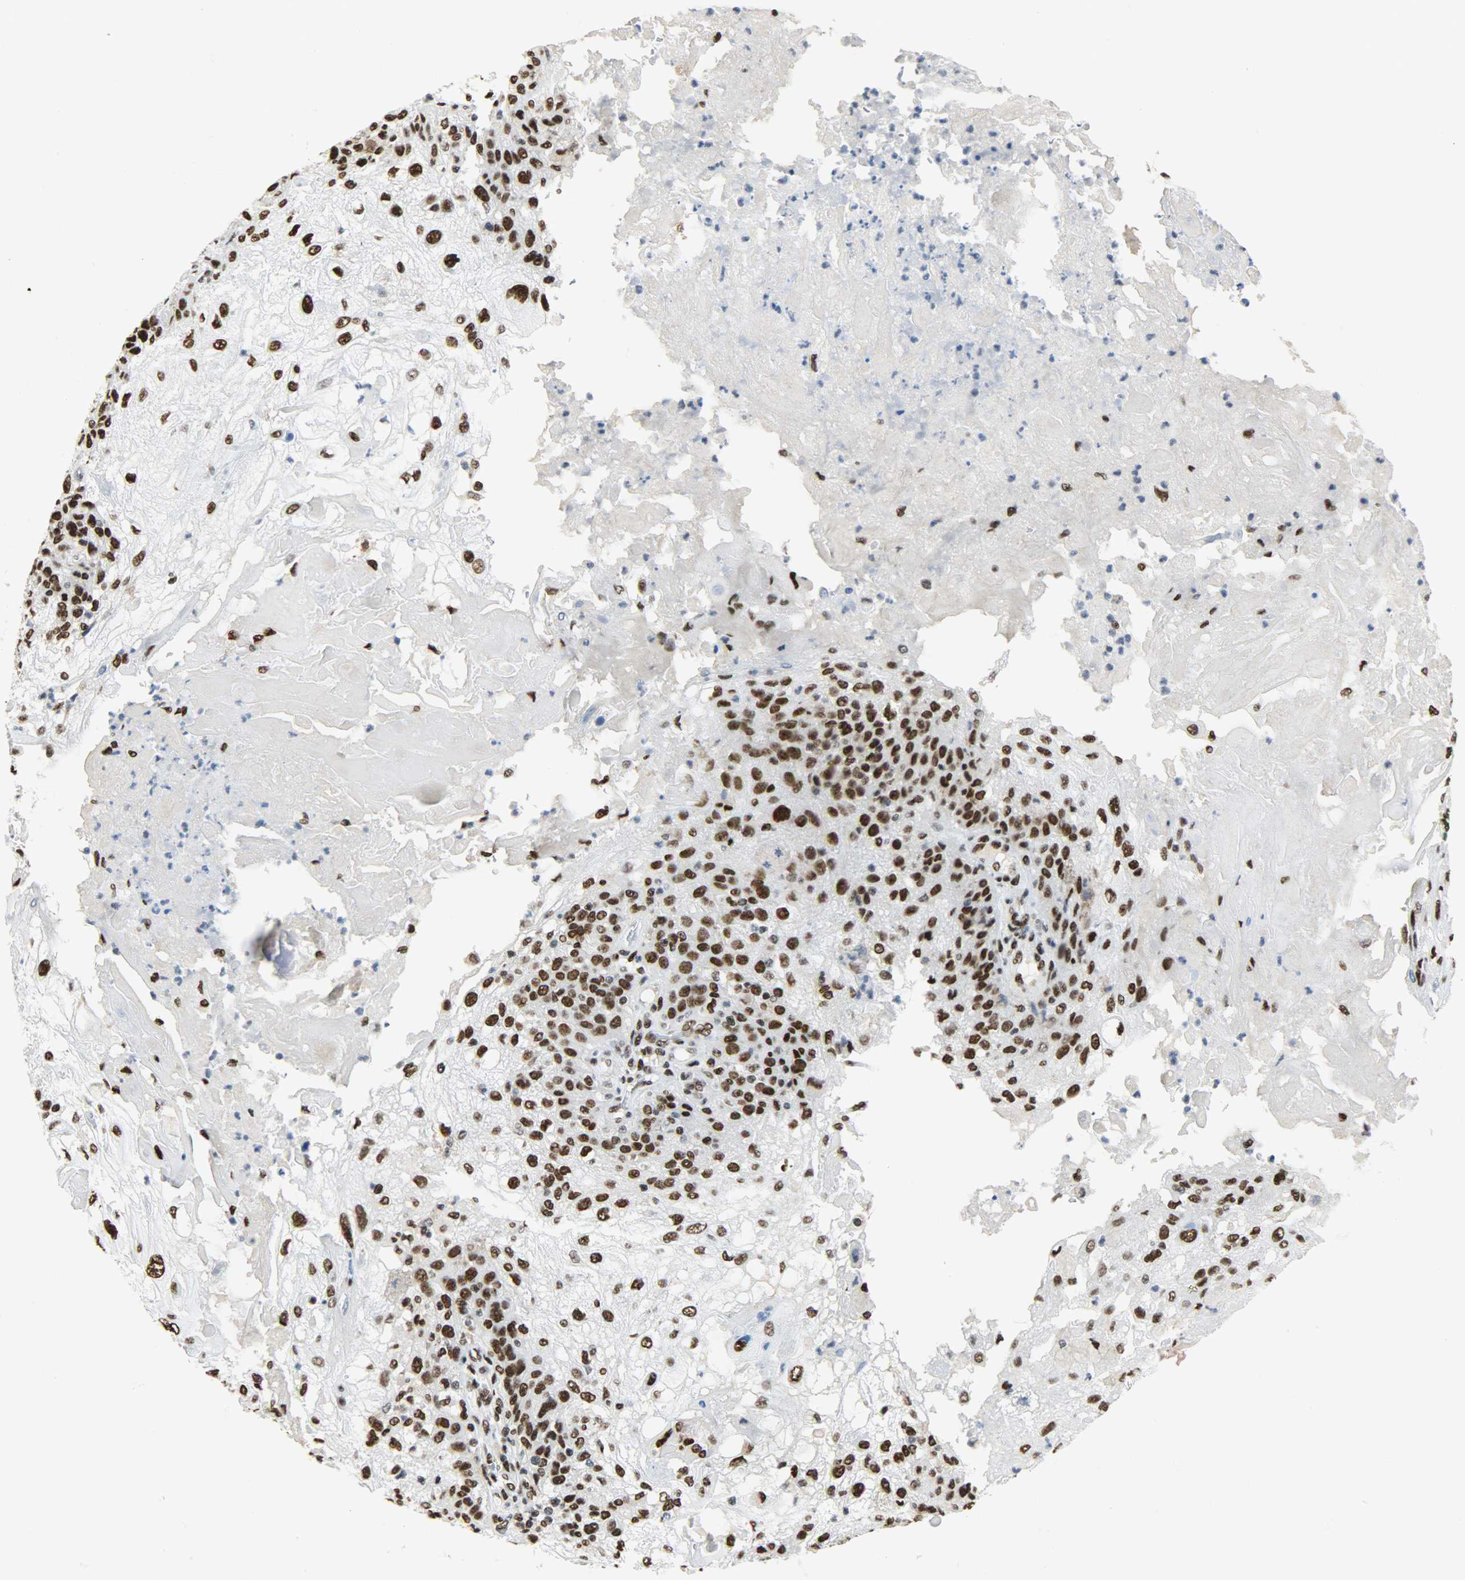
{"staining": {"intensity": "strong", "quantity": ">75%", "location": "nuclear"}, "tissue": "skin cancer", "cell_type": "Tumor cells", "image_type": "cancer", "snomed": [{"axis": "morphology", "description": "Normal tissue, NOS"}, {"axis": "morphology", "description": "Squamous cell carcinoma, NOS"}, {"axis": "topography", "description": "Skin"}], "caption": "Immunohistochemical staining of human skin cancer exhibits strong nuclear protein positivity in approximately >75% of tumor cells.", "gene": "SSB", "patient": {"sex": "female", "age": 83}}